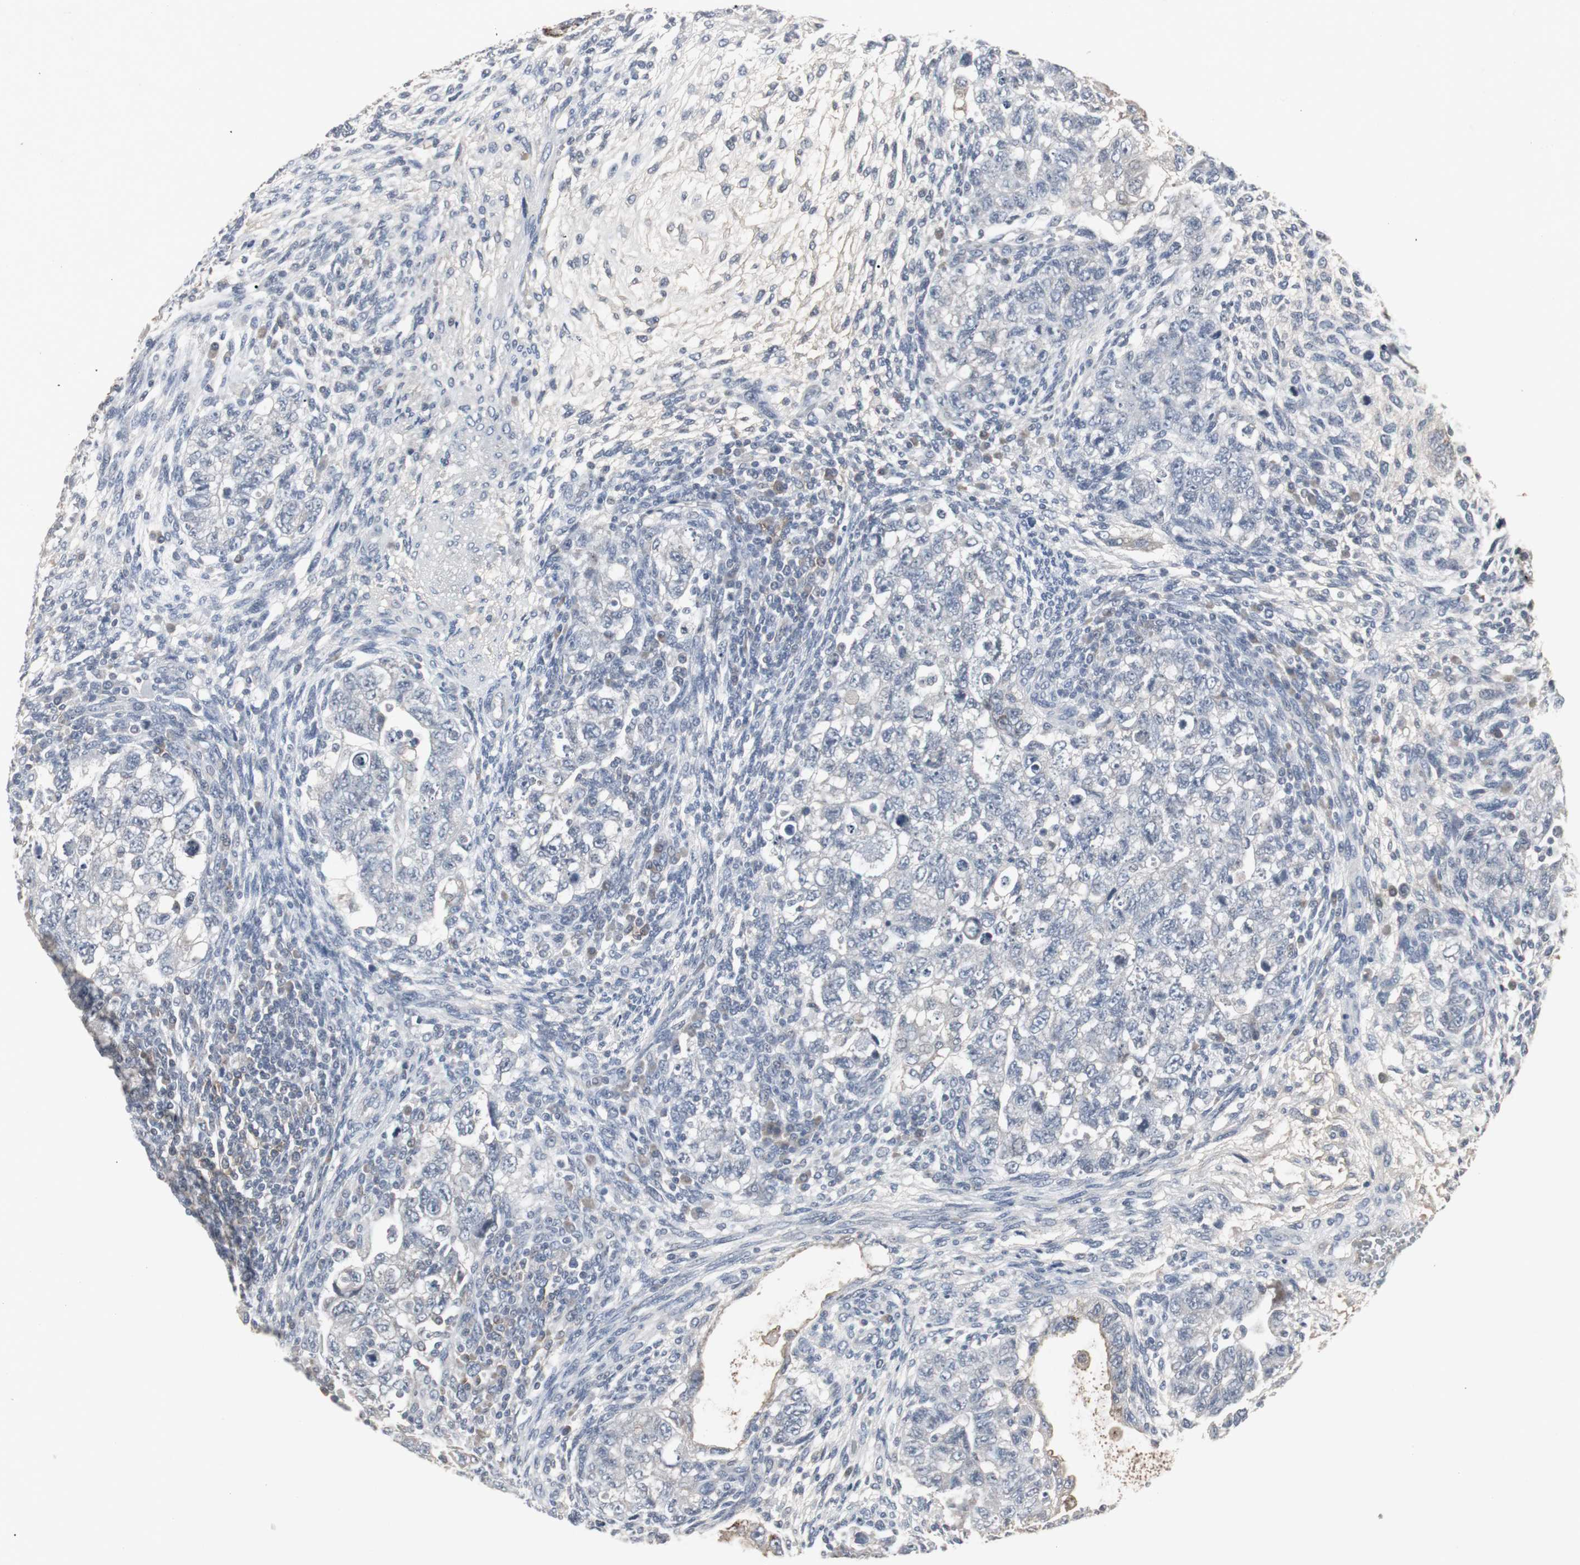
{"staining": {"intensity": "negative", "quantity": "none", "location": "none"}, "tissue": "testis cancer", "cell_type": "Tumor cells", "image_type": "cancer", "snomed": [{"axis": "morphology", "description": "Normal tissue, NOS"}, {"axis": "morphology", "description": "Carcinoma, Embryonal, NOS"}, {"axis": "topography", "description": "Testis"}], "caption": "Testis embryonal carcinoma was stained to show a protein in brown. There is no significant expression in tumor cells.", "gene": "ACAA1", "patient": {"sex": "male", "age": 36}}